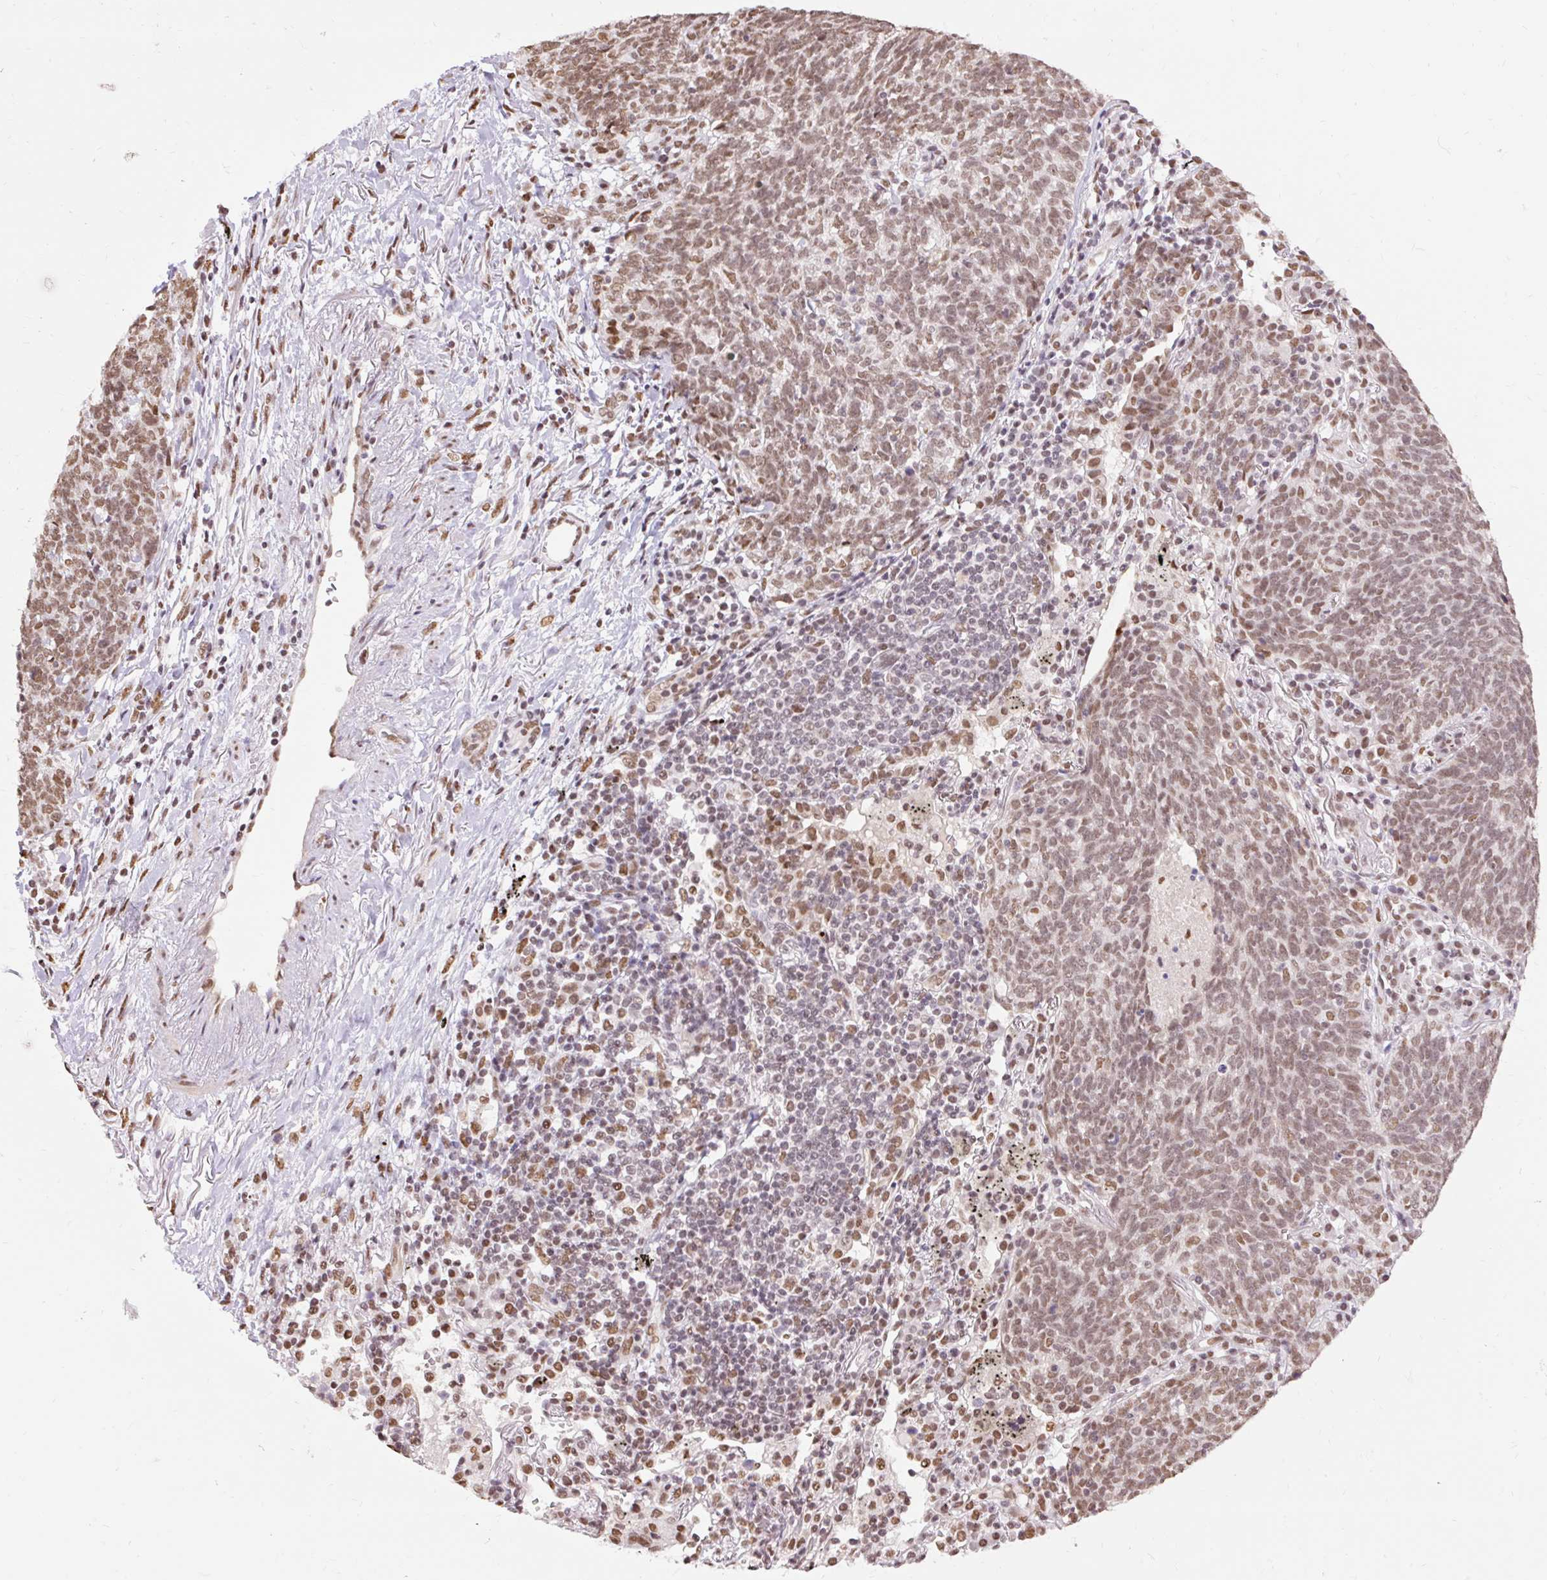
{"staining": {"intensity": "moderate", "quantity": ">75%", "location": "nuclear"}, "tissue": "lung cancer", "cell_type": "Tumor cells", "image_type": "cancer", "snomed": [{"axis": "morphology", "description": "Squamous cell carcinoma, NOS"}, {"axis": "topography", "description": "Lung"}], "caption": "A micrograph showing moderate nuclear staining in approximately >75% of tumor cells in lung cancer, as visualized by brown immunohistochemical staining.", "gene": "NPIPB12", "patient": {"sex": "female", "age": 72}}